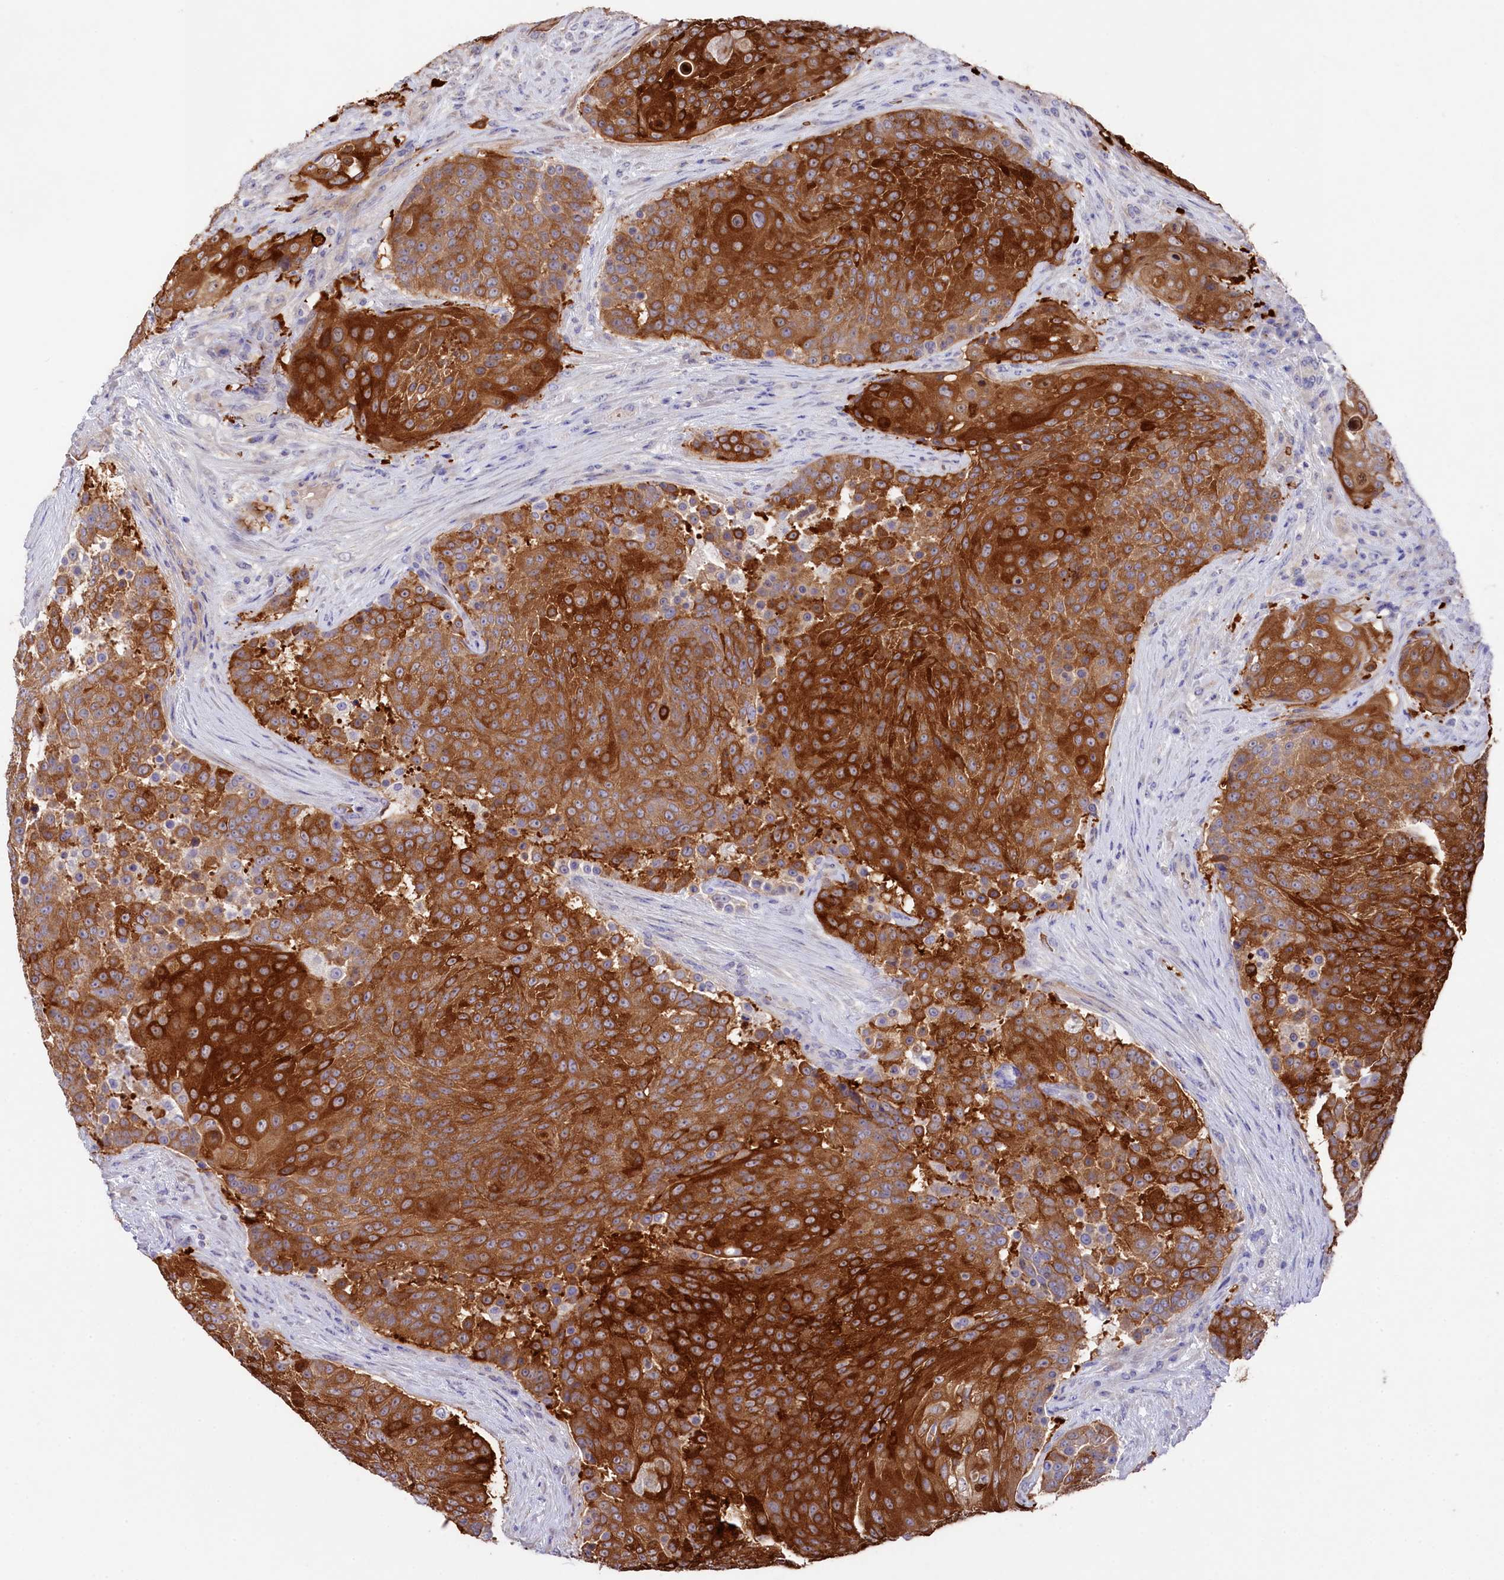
{"staining": {"intensity": "strong", "quantity": ">75%", "location": "cytoplasmic/membranous"}, "tissue": "urothelial cancer", "cell_type": "Tumor cells", "image_type": "cancer", "snomed": [{"axis": "morphology", "description": "Urothelial carcinoma, High grade"}, {"axis": "topography", "description": "Urinary bladder"}], "caption": "Immunohistochemistry of human urothelial carcinoma (high-grade) reveals high levels of strong cytoplasmic/membranous expression in approximately >75% of tumor cells.", "gene": "LHFPL4", "patient": {"sex": "female", "age": 63}}